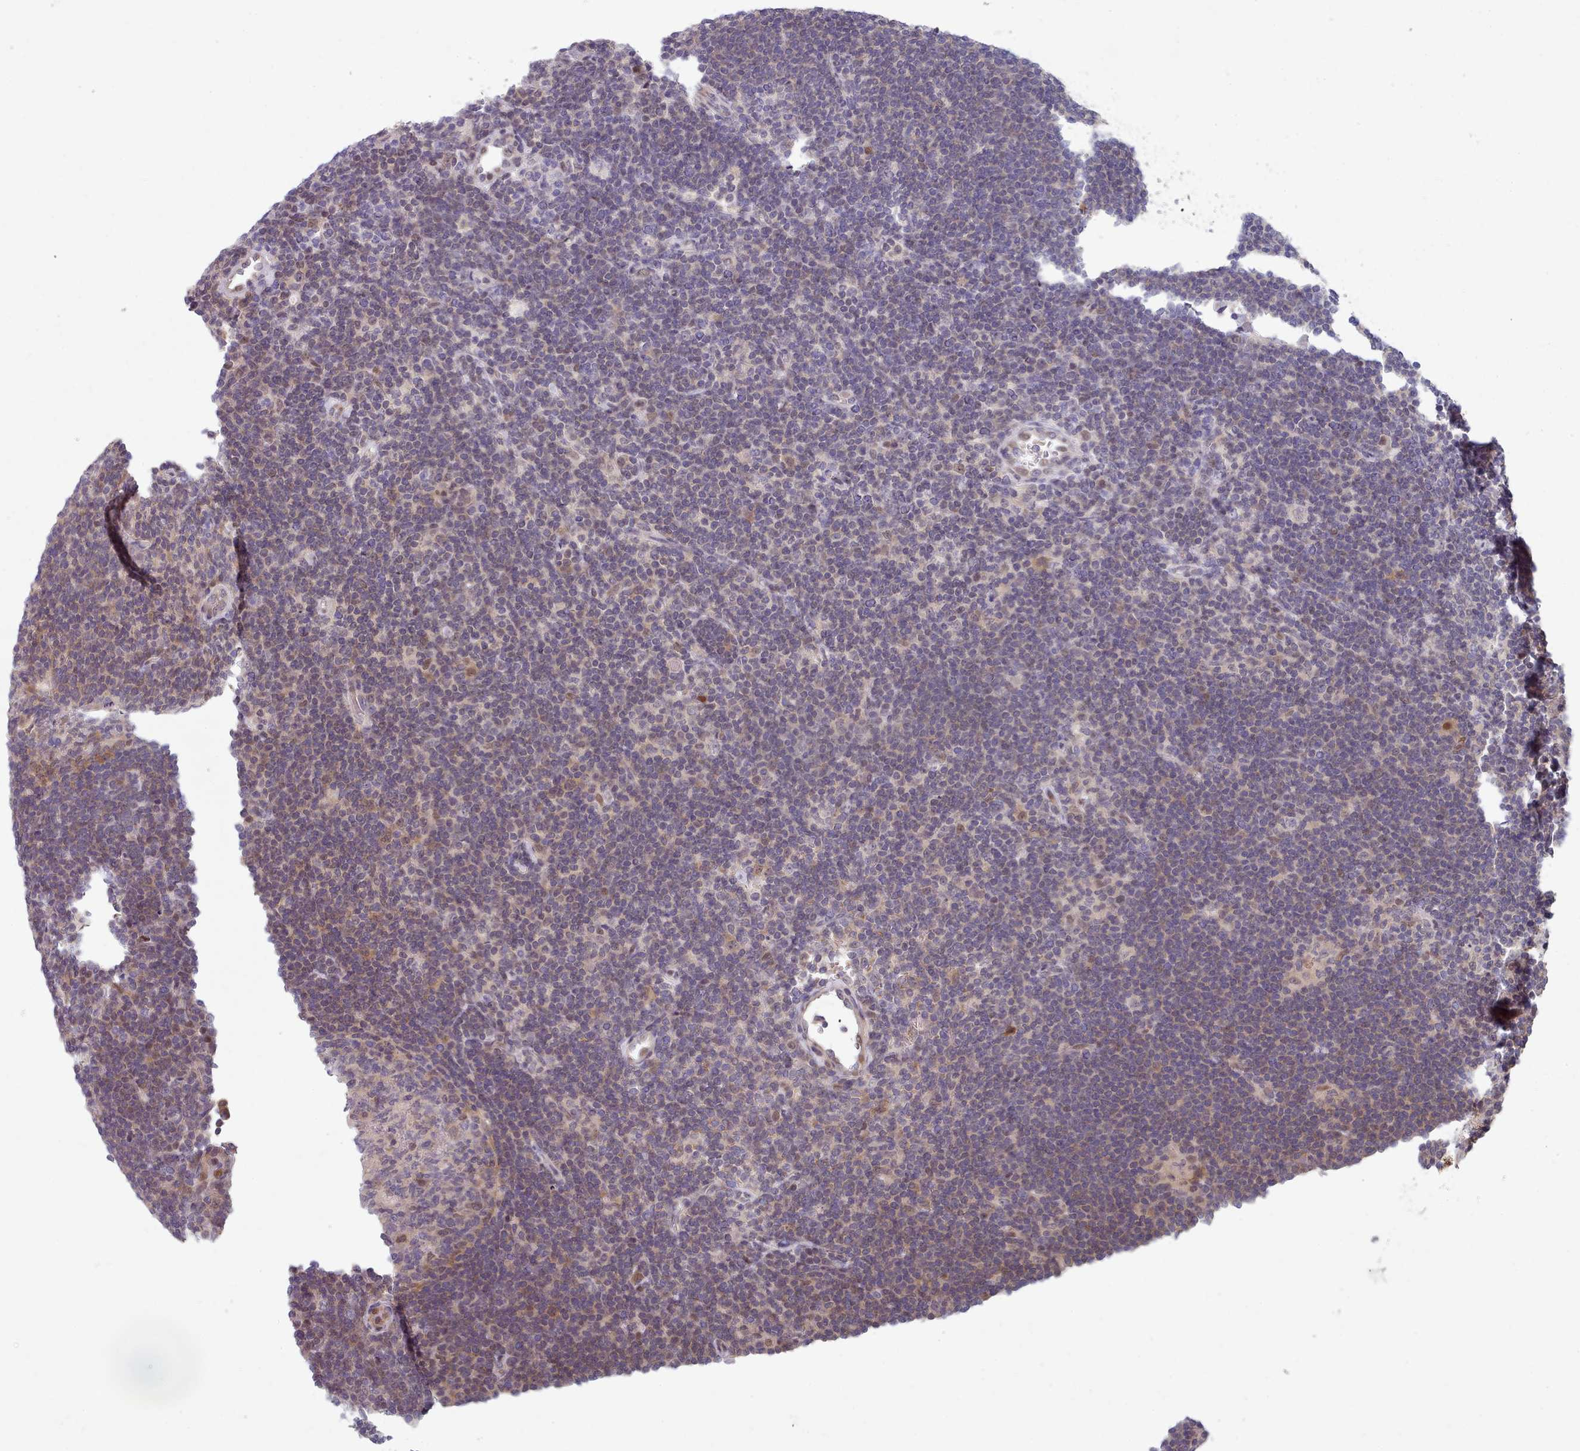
{"staining": {"intensity": "negative", "quantity": "none", "location": "none"}, "tissue": "lymphoma", "cell_type": "Tumor cells", "image_type": "cancer", "snomed": [{"axis": "morphology", "description": "Hodgkin's disease, NOS"}, {"axis": "topography", "description": "Lymph node"}], "caption": "The IHC histopathology image has no significant positivity in tumor cells of Hodgkin's disease tissue.", "gene": "CLNS1A", "patient": {"sex": "female", "age": 57}}